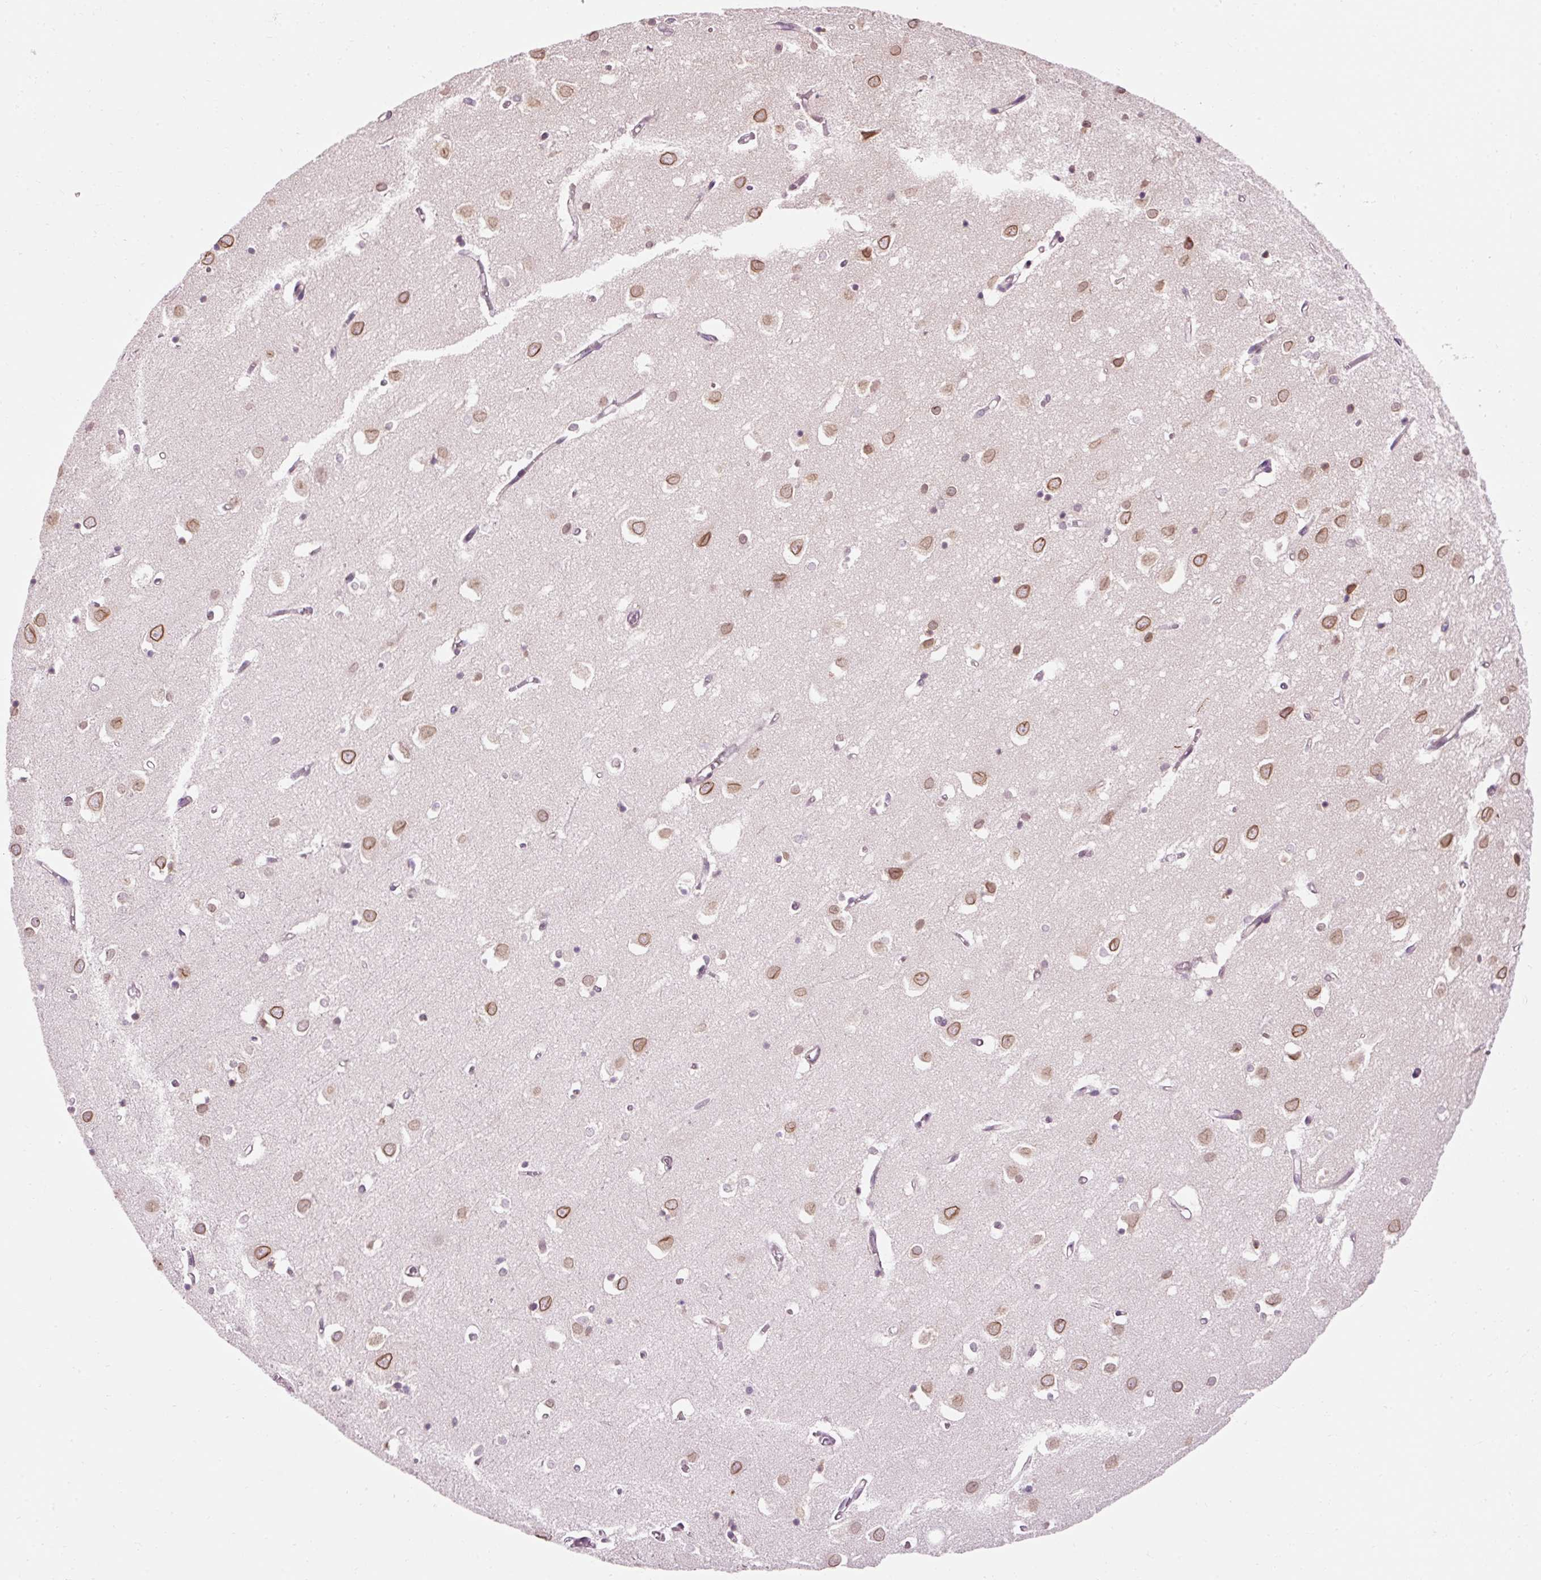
{"staining": {"intensity": "negative", "quantity": "none", "location": "none"}, "tissue": "cerebral cortex", "cell_type": "Endothelial cells", "image_type": "normal", "snomed": [{"axis": "morphology", "description": "Normal tissue, NOS"}, {"axis": "topography", "description": "Cerebral cortex"}], "caption": "Immunohistochemistry of benign cerebral cortex shows no expression in endothelial cells.", "gene": "ZNF610", "patient": {"sex": "male", "age": 70}}